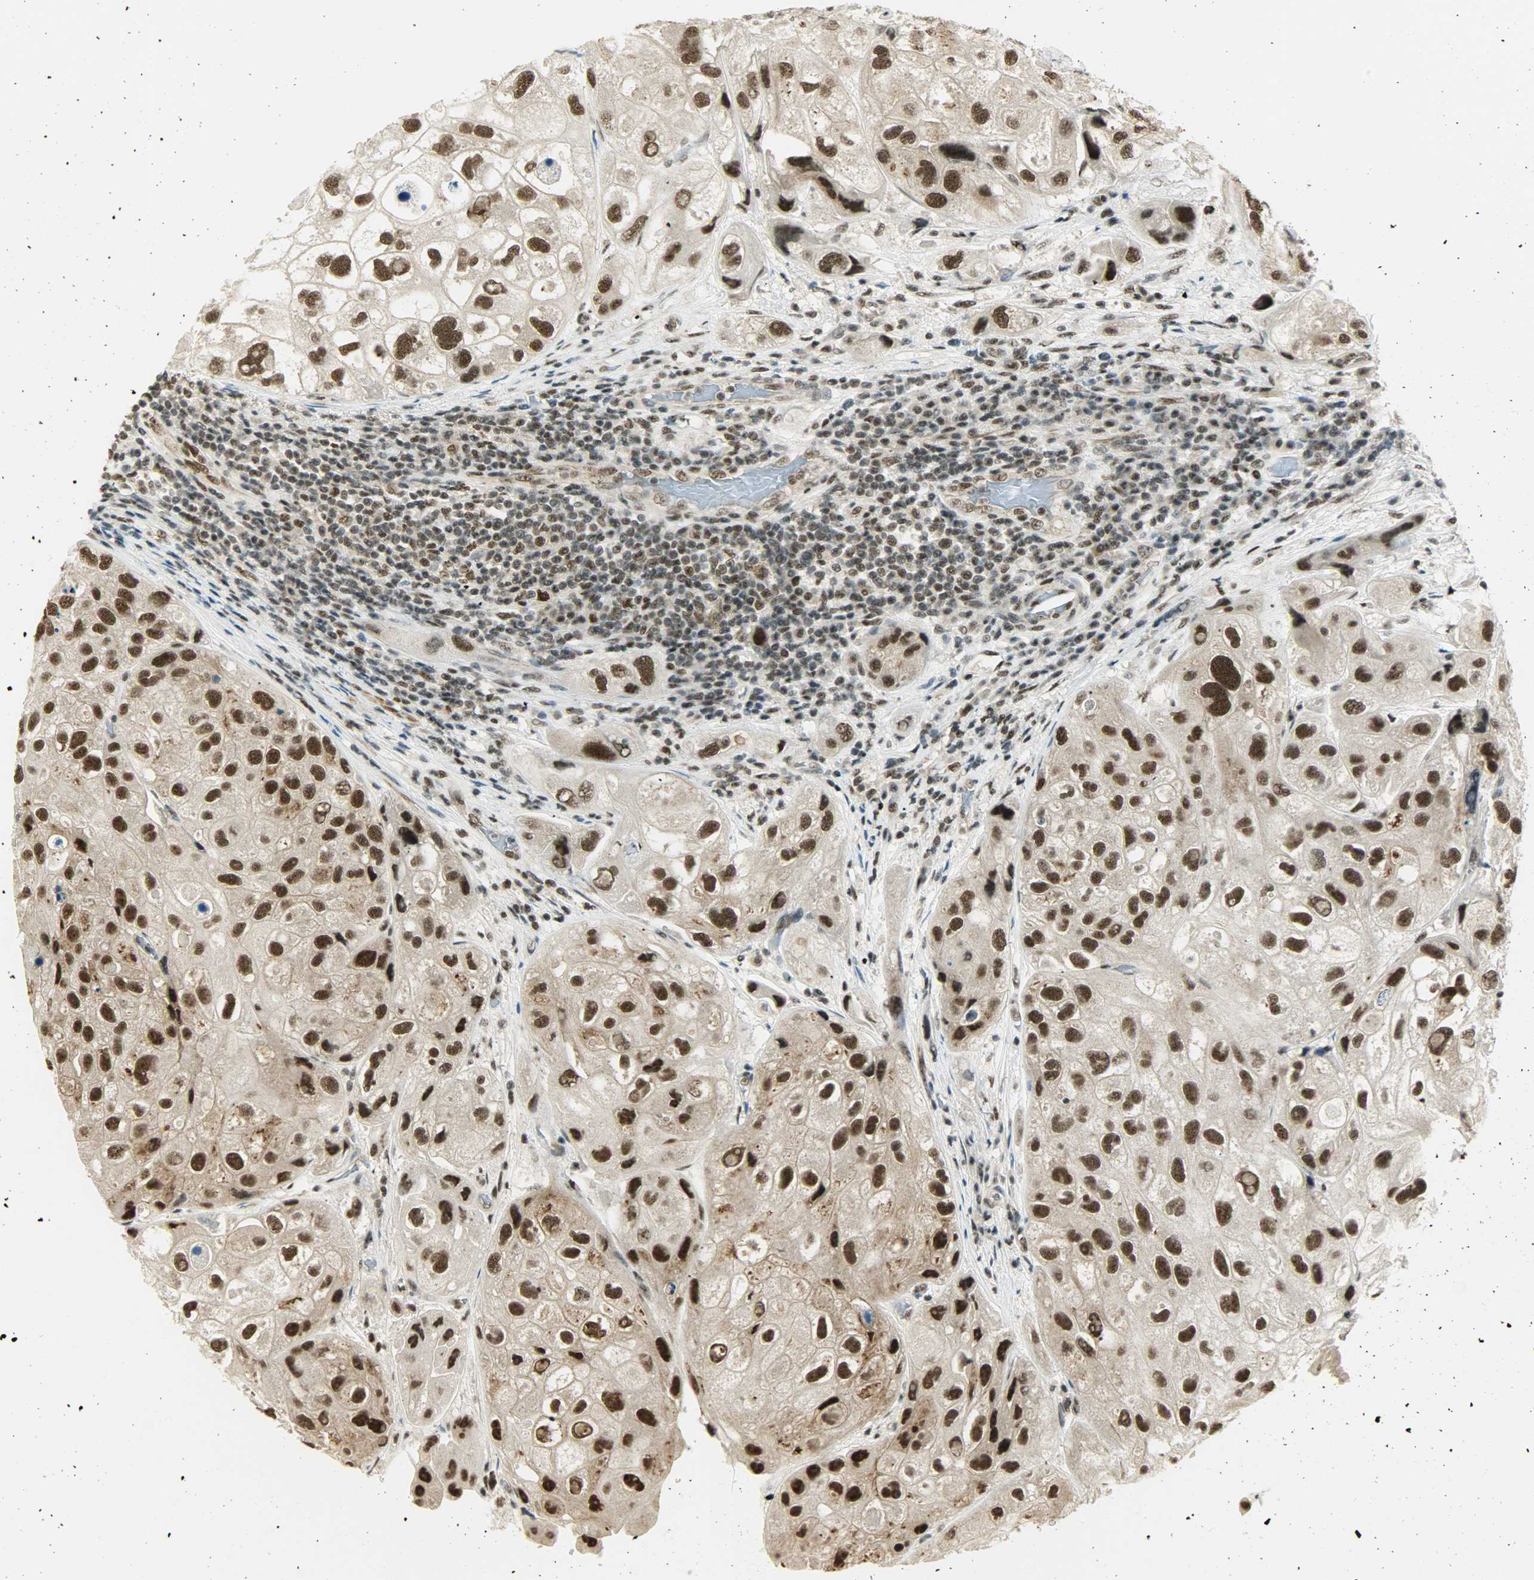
{"staining": {"intensity": "strong", "quantity": ">75%", "location": "nuclear"}, "tissue": "urothelial cancer", "cell_type": "Tumor cells", "image_type": "cancer", "snomed": [{"axis": "morphology", "description": "Urothelial carcinoma, High grade"}, {"axis": "topography", "description": "Urinary bladder"}], "caption": "High-grade urothelial carcinoma stained with immunohistochemistry demonstrates strong nuclear positivity in about >75% of tumor cells. The protein of interest is shown in brown color, while the nuclei are stained blue.", "gene": "SUGP1", "patient": {"sex": "female", "age": 64}}